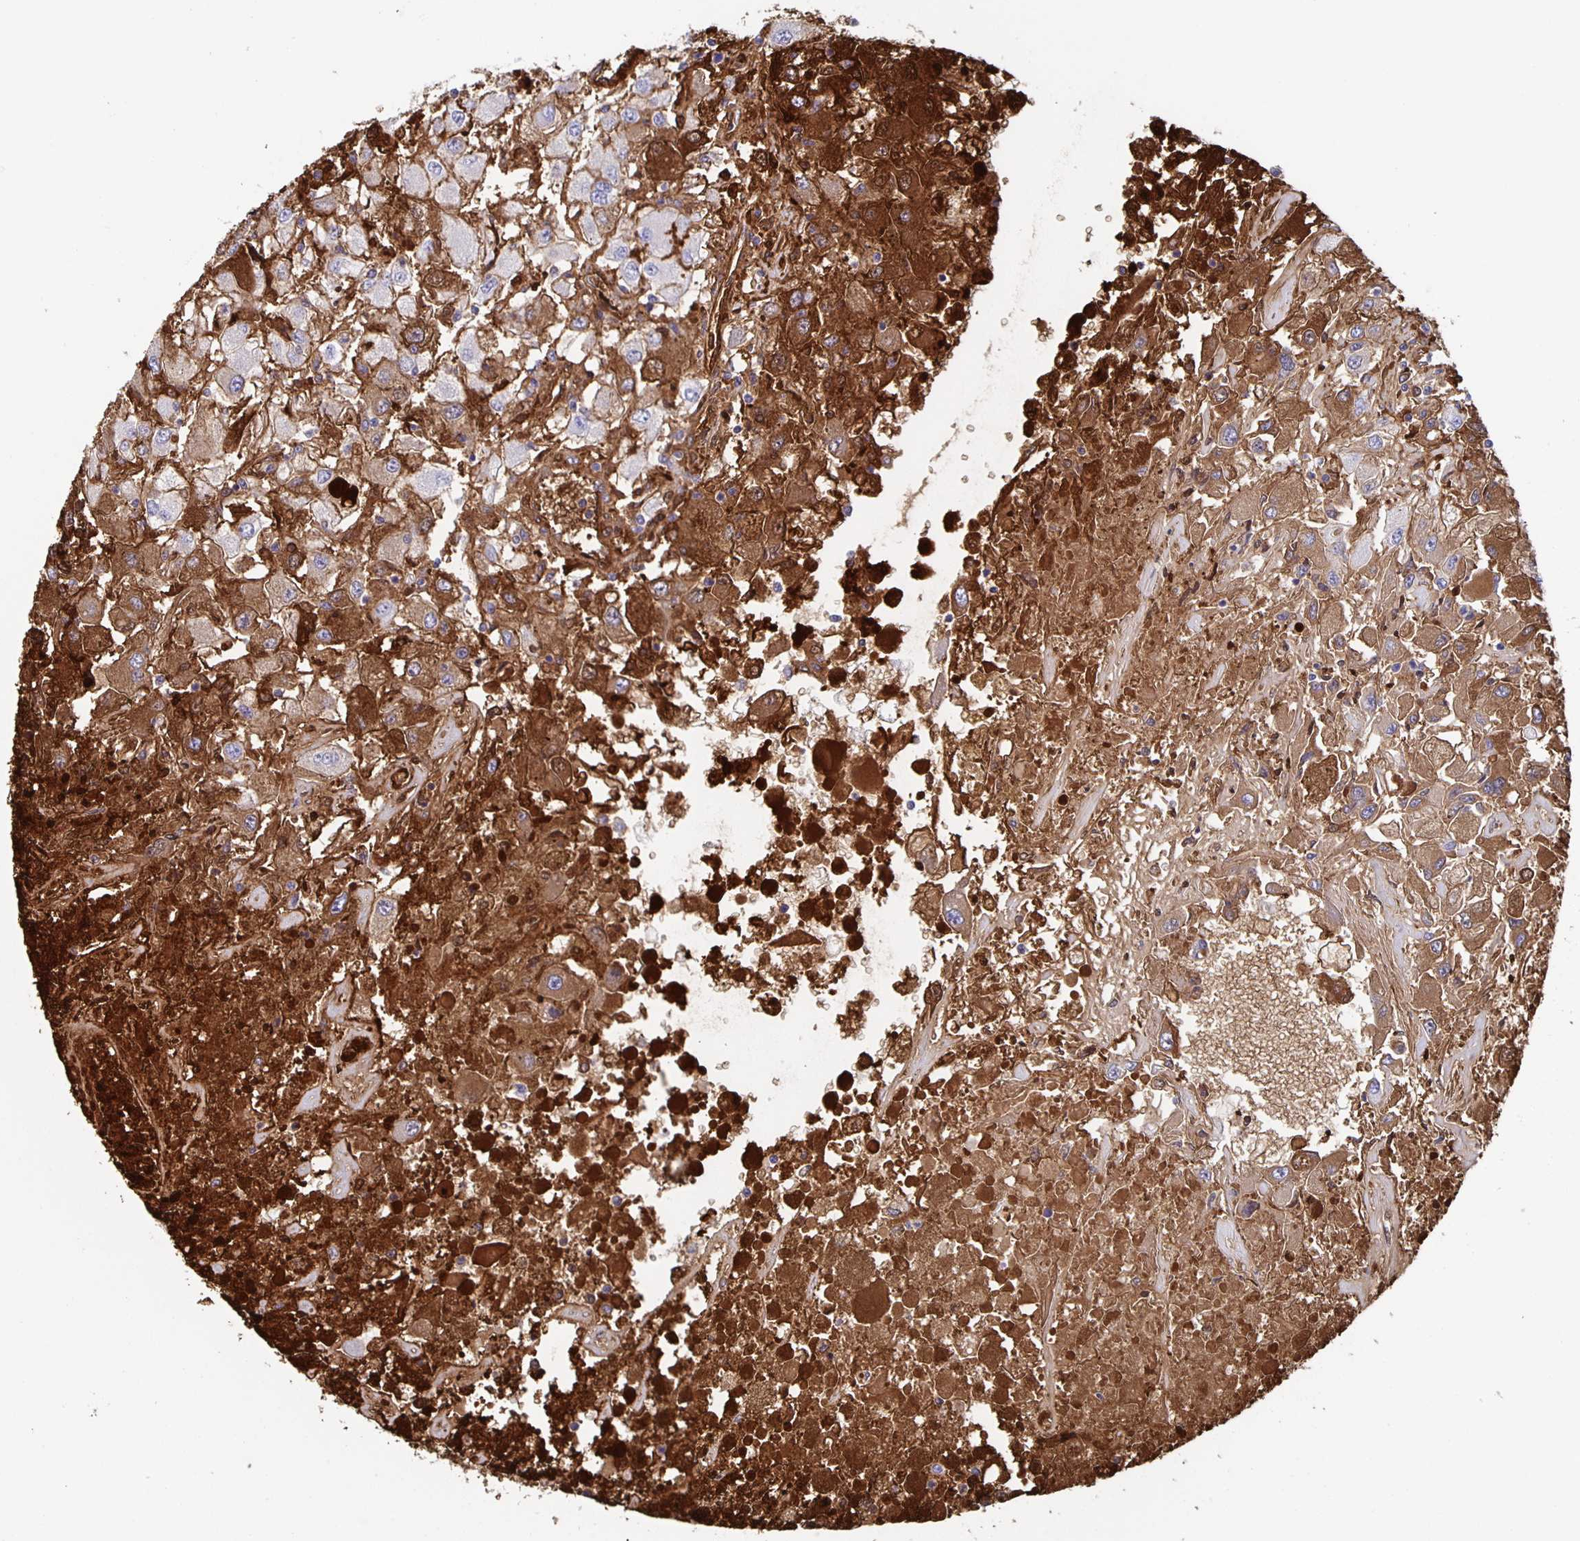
{"staining": {"intensity": "moderate", "quantity": "25%-75%", "location": "cytoplasmic/membranous"}, "tissue": "renal cancer", "cell_type": "Tumor cells", "image_type": "cancer", "snomed": [{"axis": "morphology", "description": "Adenocarcinoma, NOS"}, {"axis": "topography", "description": "Kidney"}], "caption": "IHC of human adenocarcinoma (renal) shows medium levels of moderate cytoplasmic/membranous positivity in approximately 25%-75% of tumor cells. The staining is performed using DAB brown chromogen to label protein expression. The nuclei are counter-stained blue using hematoxylin.", "gene": "FGA", "patient": {"sex": "female", "age": 67}}